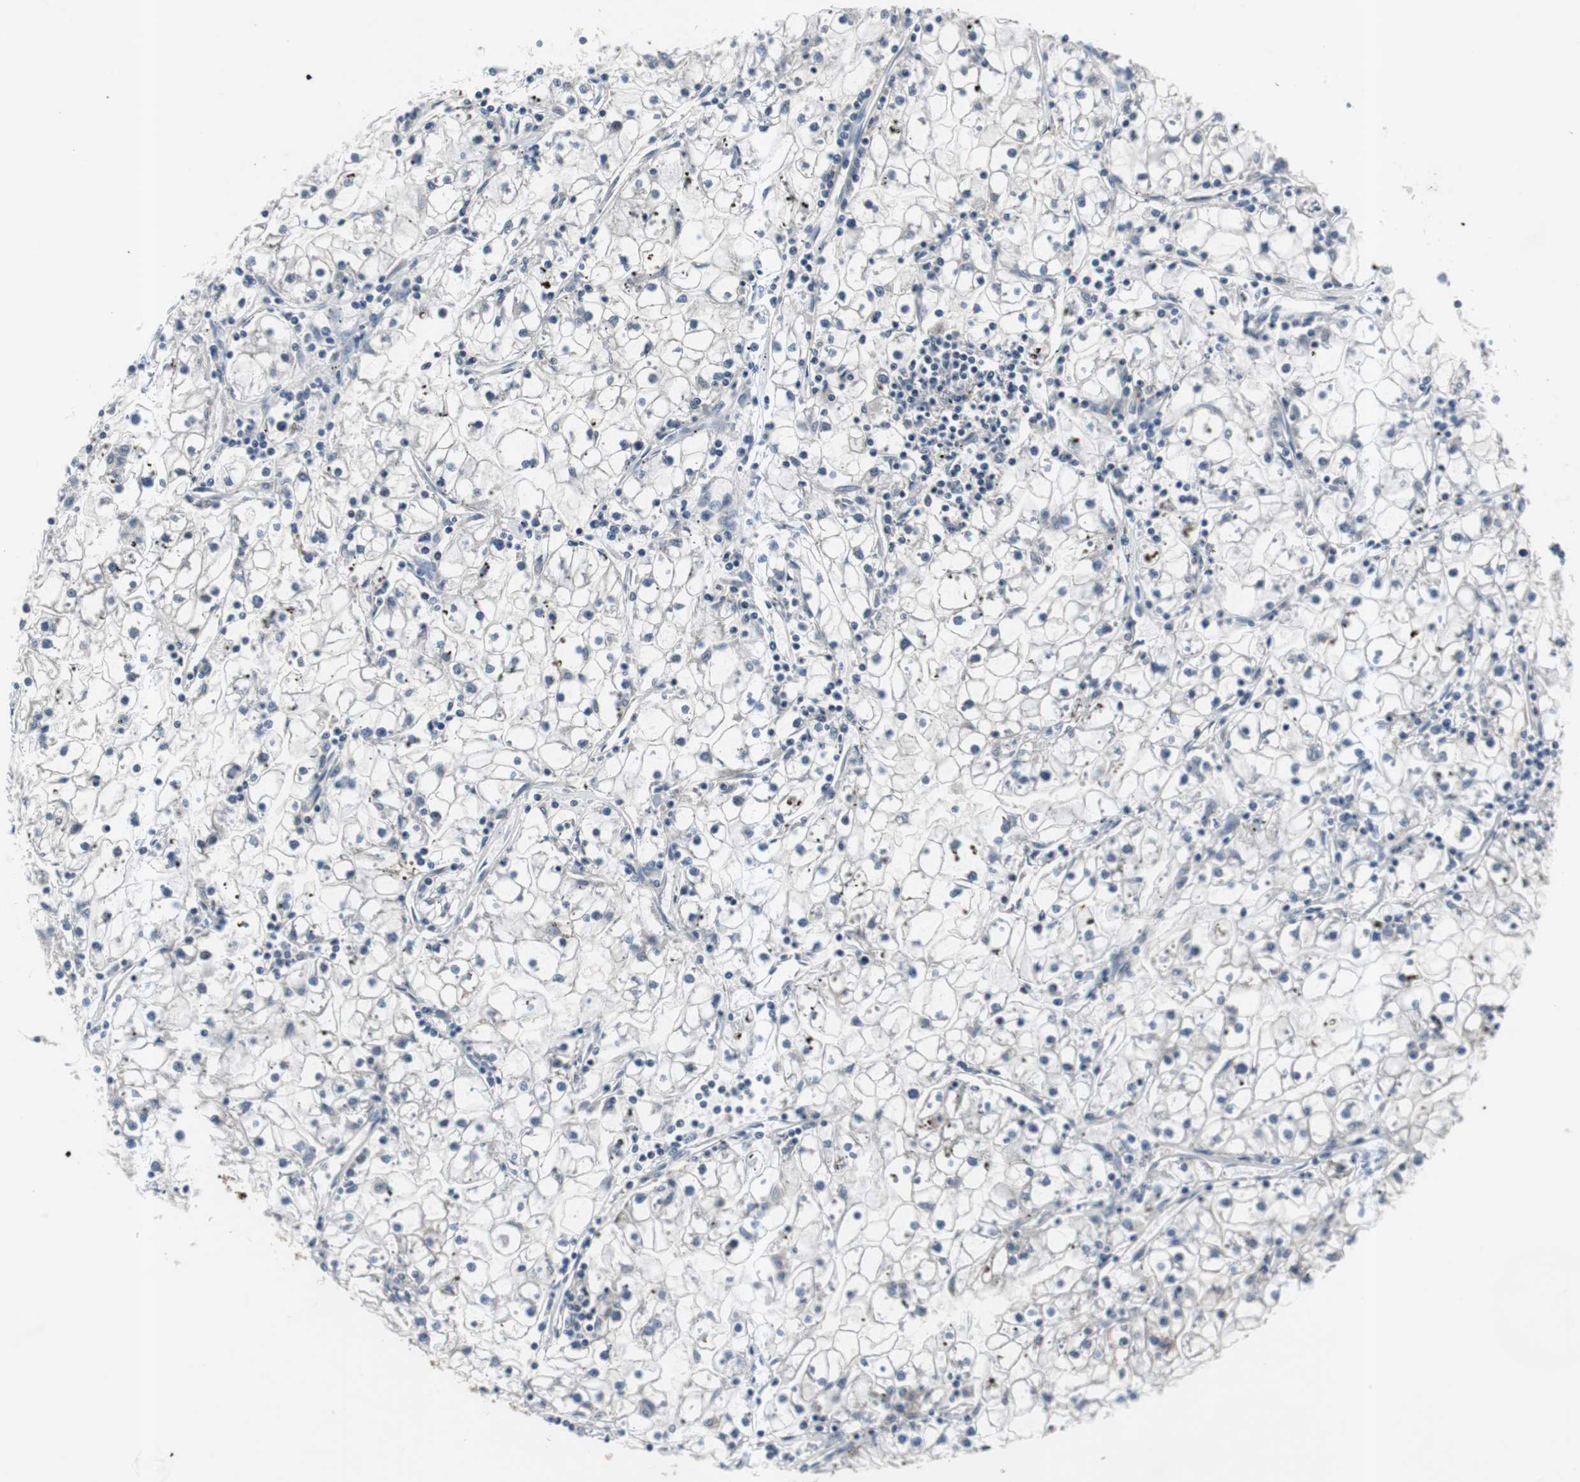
{"staining": {"intensity": "negative", "quantity": "none", "location": "none"}, "tissue": "renal cancer", "cell_type": "Tumor cells", "image_type": "cancer", "snomed": [{"axis": "morphology", "description": "Adenocarcinoma, NOS"}, {"axis": "topography", "description": "Kidney"}], "caption": "Adenocarcinoma (renal) was stained to show a protein in brown. There is no significant positivity in tumor cells.", "gene": "SMAD1", "patient": {"sex": "male", "age": 56}}